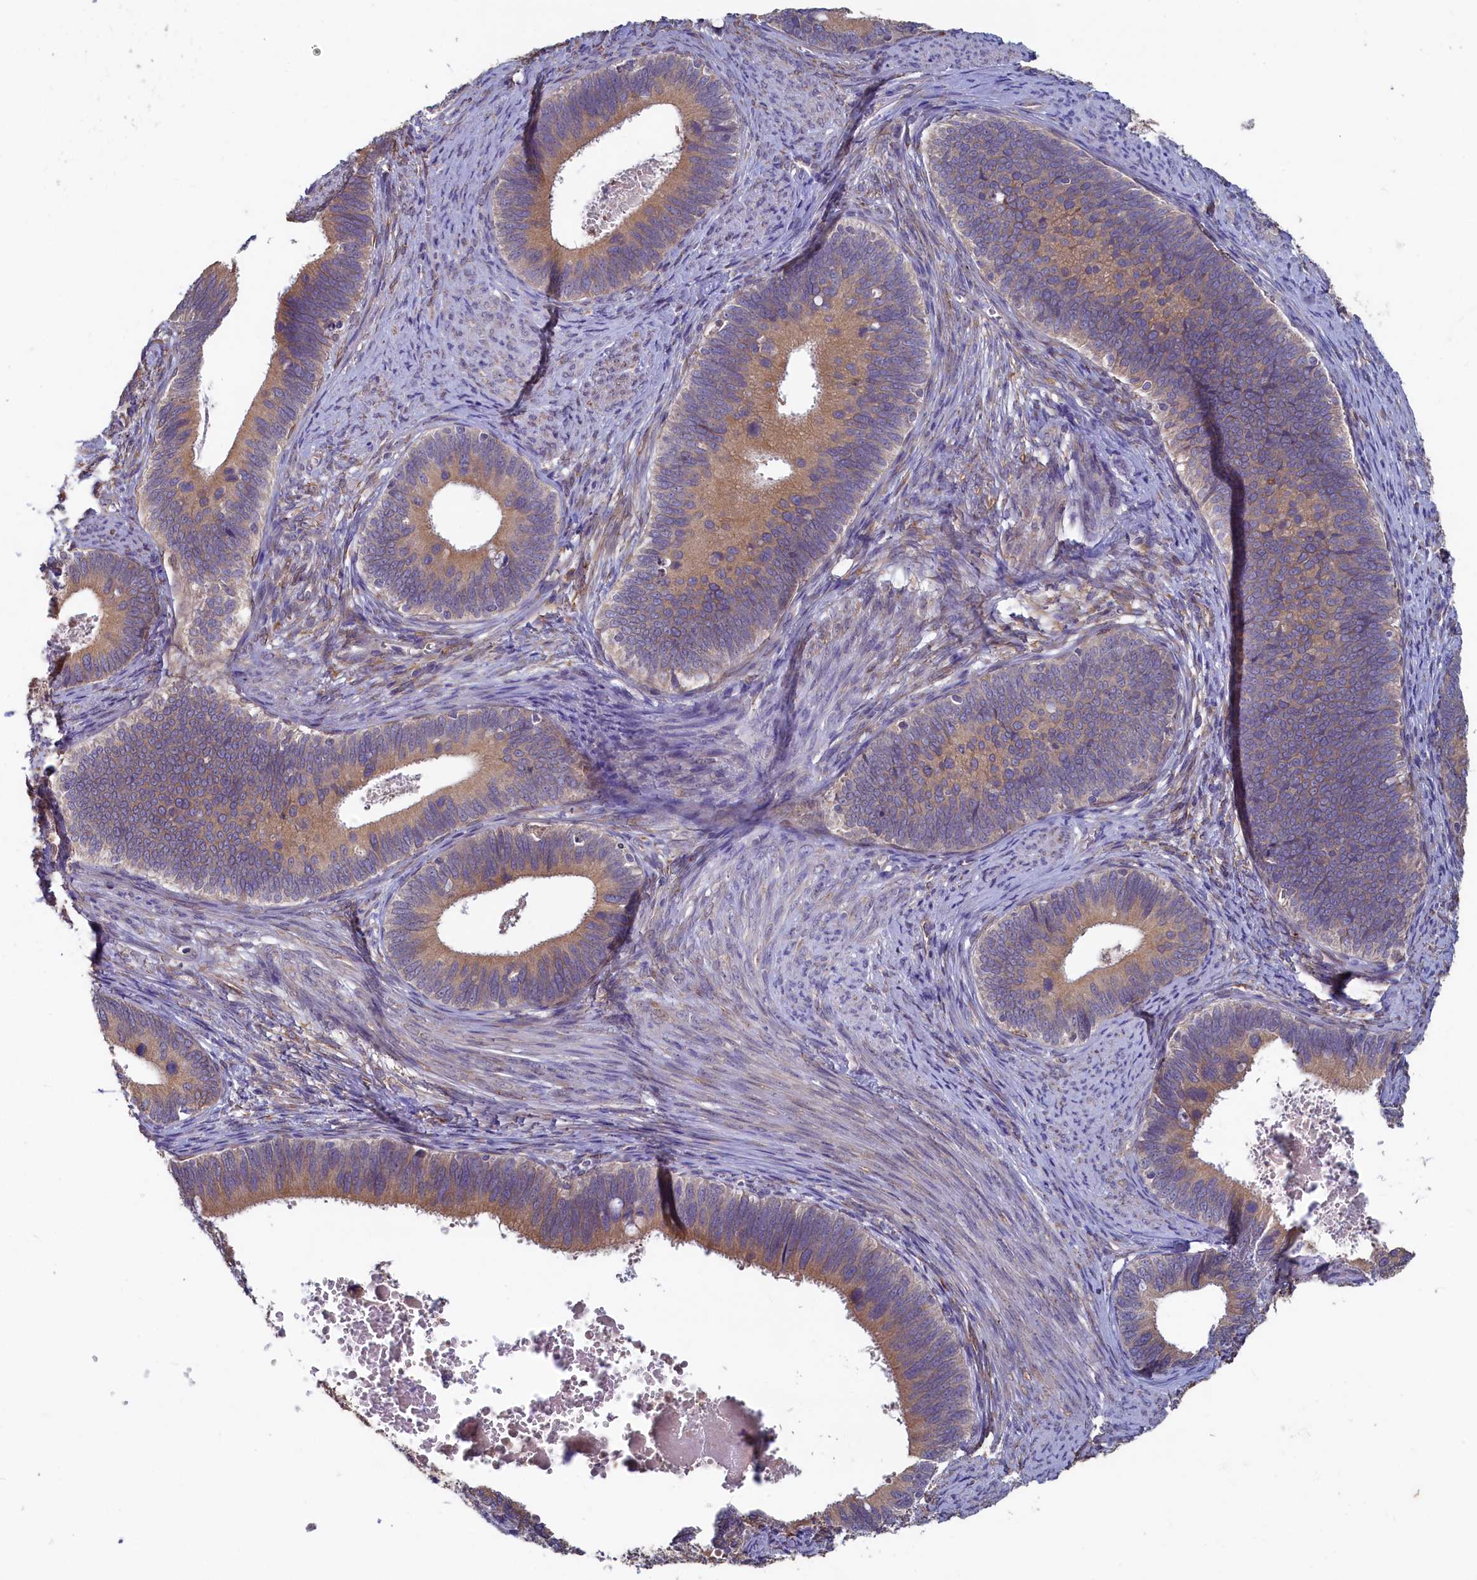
{"staining": {"intensity": "moderate", "quantity": ">75%", "location": "cytoplasmic/membranous"}, "tissue": "cervical cancer", "cell_type": "Tumor cells", "image_type": "cancer", "snomed": [{"axis": "morphology", "description": "Adenocarcinoma, NOS"}, {"axis": "topography", "description": "Cervix"}], "caption": "Cervical adenocarcinoma stained with DAB (3,3'-diaminobenzidine) immunohistochemistry demonstrates medium levels of moderate cytoplasmic/membranous expression in approximately >75% of tumor cells. (DAB (3,3'-diaminobenzidine) IHC with brightfield microscopy, high magnification).", "gene": "SPATA2L", "patient": {"sex": "female", "age": 42}}